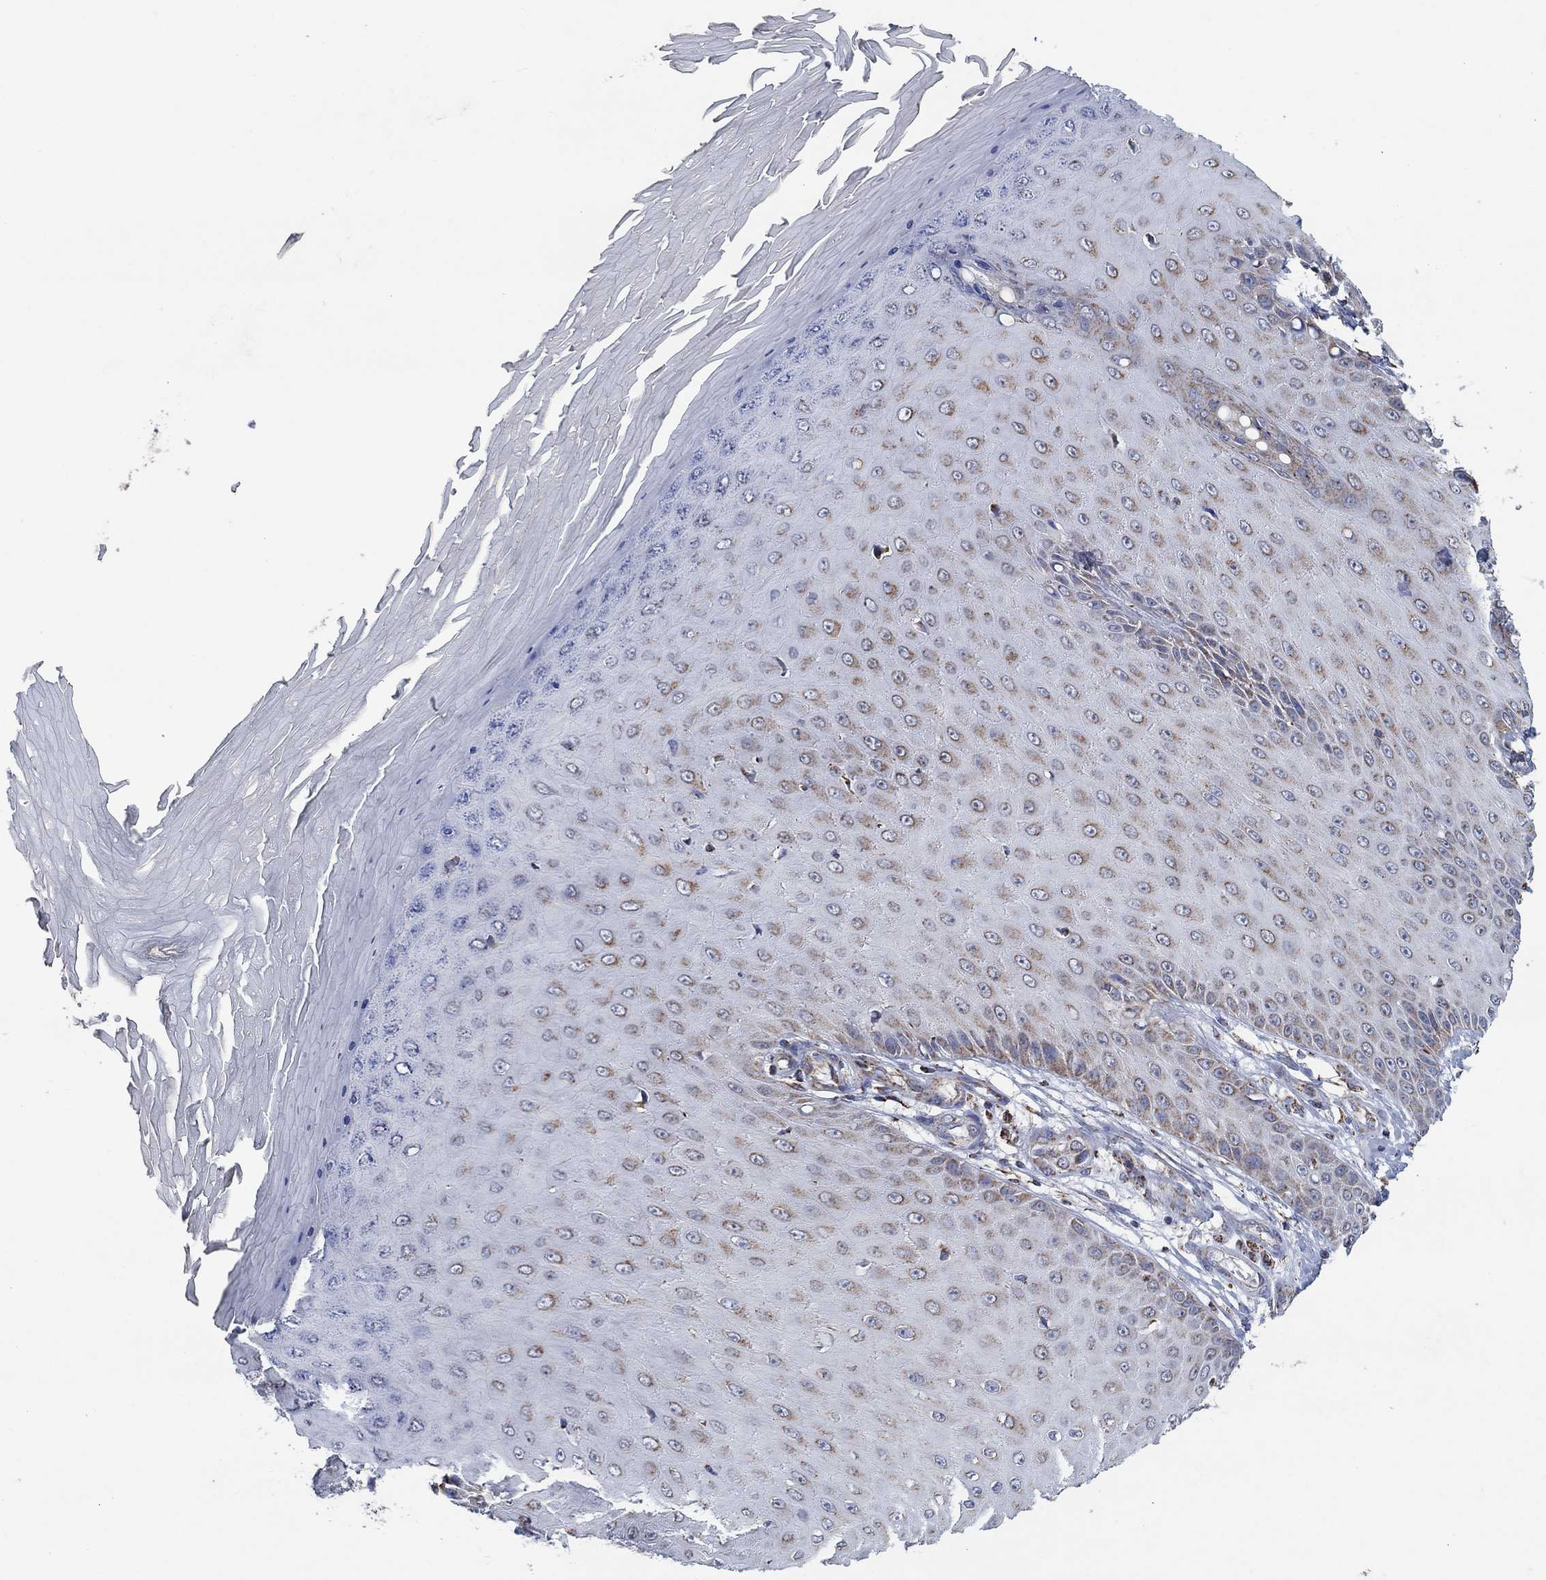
{"staining": {"intensity": "moderate", "quantity": ">75%", "location": "cytoplasmic/membranous"}, "tissue": "skin cancer", "cell_type": "Tumor cells", "image_type": "cancer", "snomed": [{"axis": "morphology", "description": "Inflammation, NOS"}, {"axis": "morphology", "description": "Squamous cell carcinoma, NOS"}, {"axis": "topography", "description": "Skin"}], "caption": "A histopathology image of skin squamous cell carcinoma stained for a protein reveals moderate cytoplasmic/membranous brown staining in tumor cells.", "gene": "C9orf85", "patient": {"sex": "male", "age": 70}}